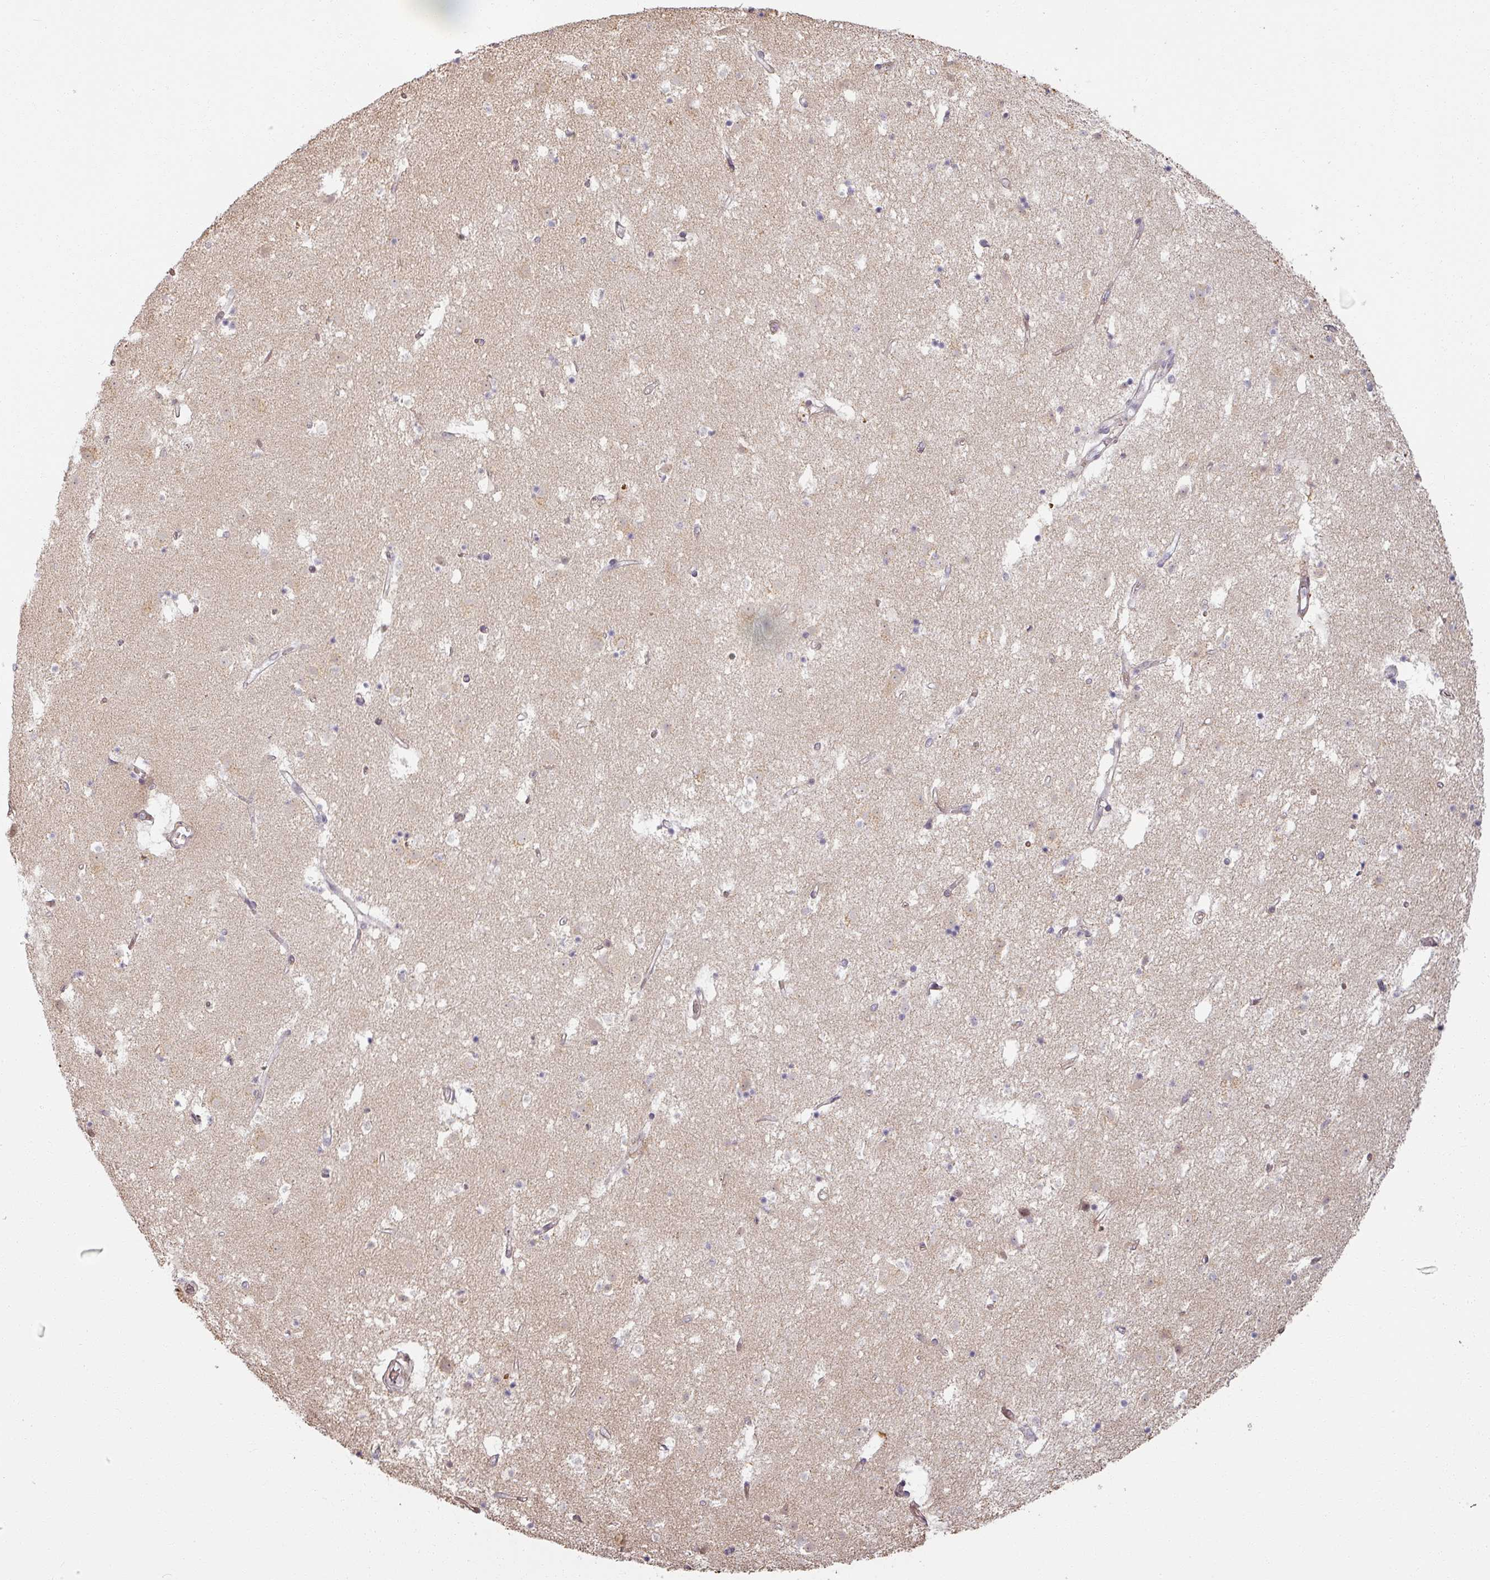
{"staining": {"intensity": "moderate", "quantity": "<25%", "location": "cytoplasmic/membranous,nuclear"}, "tissue": "caudate", "cell_type": "Glial cells", "image_type": "normal", "snomed": [{"axis": "morphology", "description": "Normal tissue, NOS"}, {"axis": "topography", "description": "Lateral ventricle wall"}], "caption": "The image displays immunohistochemical staining of benign caudate. There is moderate cytoplasmic/membranous,nuclear staining is present in approximately <25% of glial cells.", "gene": "MED19", "patient": {"sex": "male", "age": 58}}